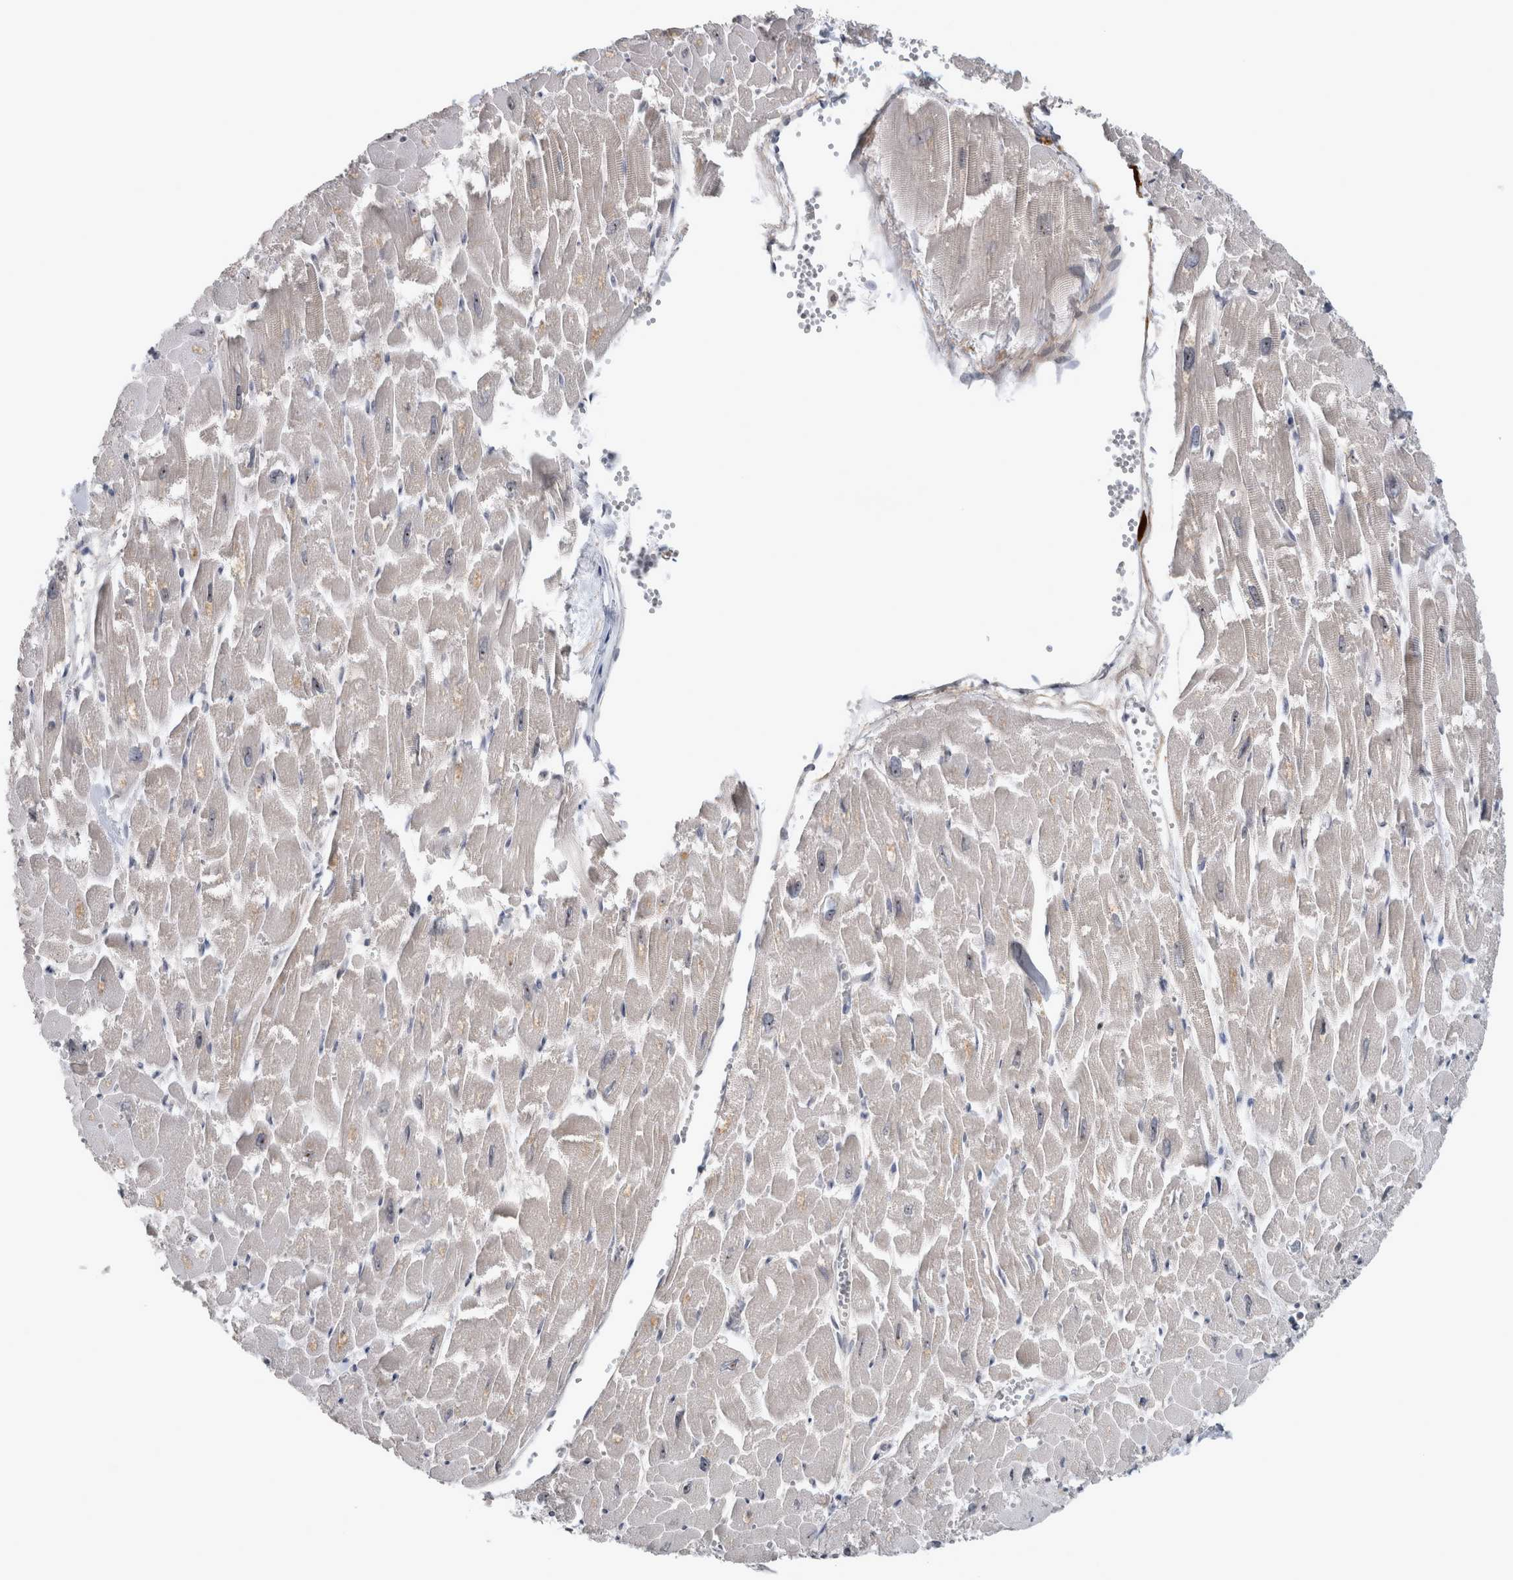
{"staining": {"intensity": "weak", "quantity": "<25%", "location": "cytoplasmic/membranous,nuclear"}, "tissue": "heart muscle", "cell_type": "Cardiomyocytes", "image_type": "normal", "snomed": [{"axis": "morphology", "description": "Normal tissue, NOS"}, {"axis": "topography", "description": "Heart"}], "caption": "IHC photomicrograph of unremarkable heart muscle stained for a protein (brown), which reveals no expression in cardiomyocytes.", "gene": "RBM28", "patient": {"sex": "male", "age": 54}}